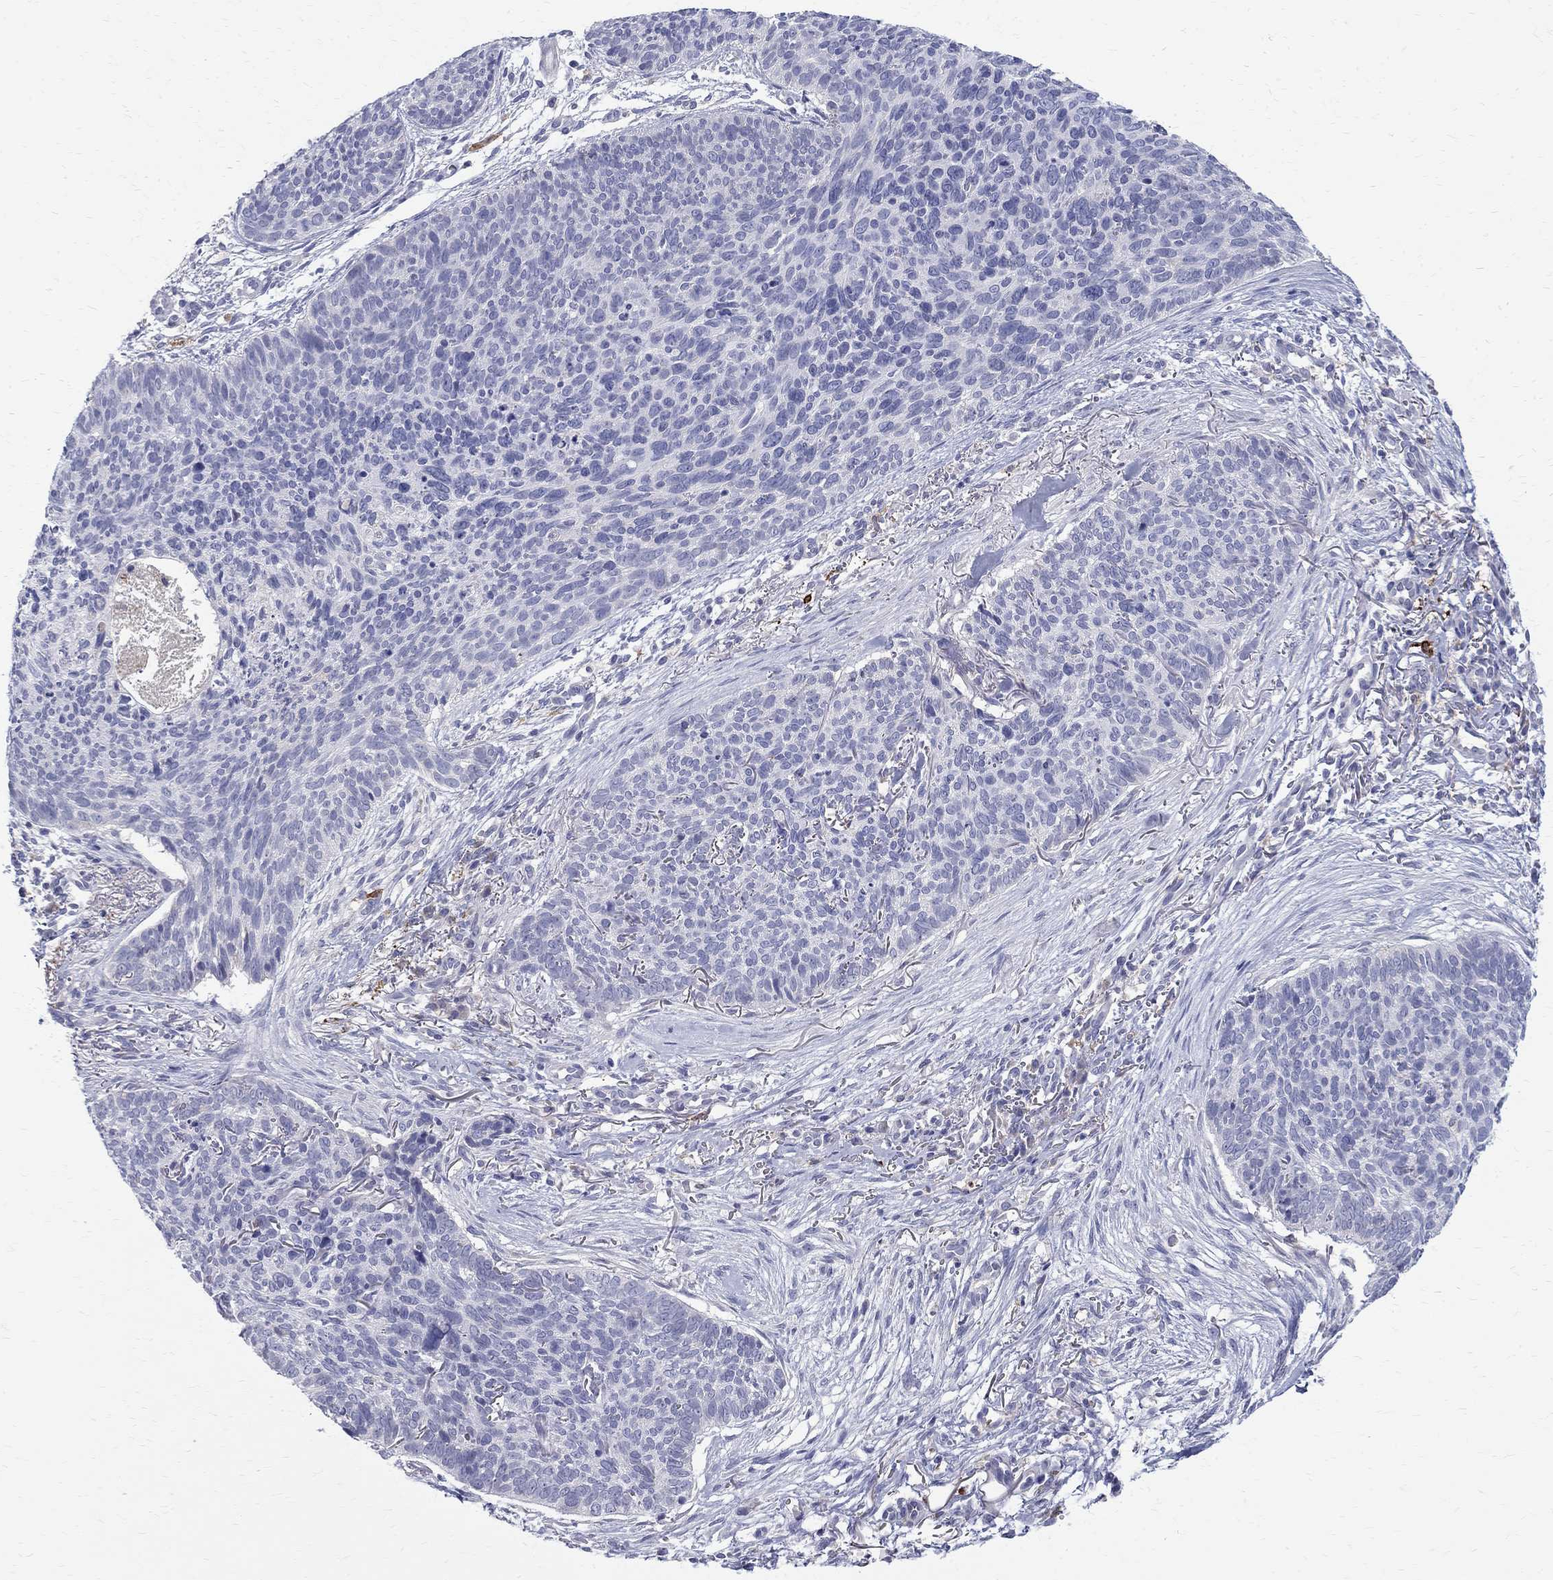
{"staining": {"intensity": "negative", "quantity": "none", "location": "none"}, "tissue": "skin cancer", "cell_type": "Tumor cells", "image_type": "cancer", "snomed": [{"axis": "morphology", "description": "Basal cell carcinoma"}, {"axis": "topography", "description": "Skin"}], "caption": "The histopathology image displays no significant positivity in tumor cells of skin cancer.", "gene": "AGER", "patient": {"sex": "male", "age": 64}}